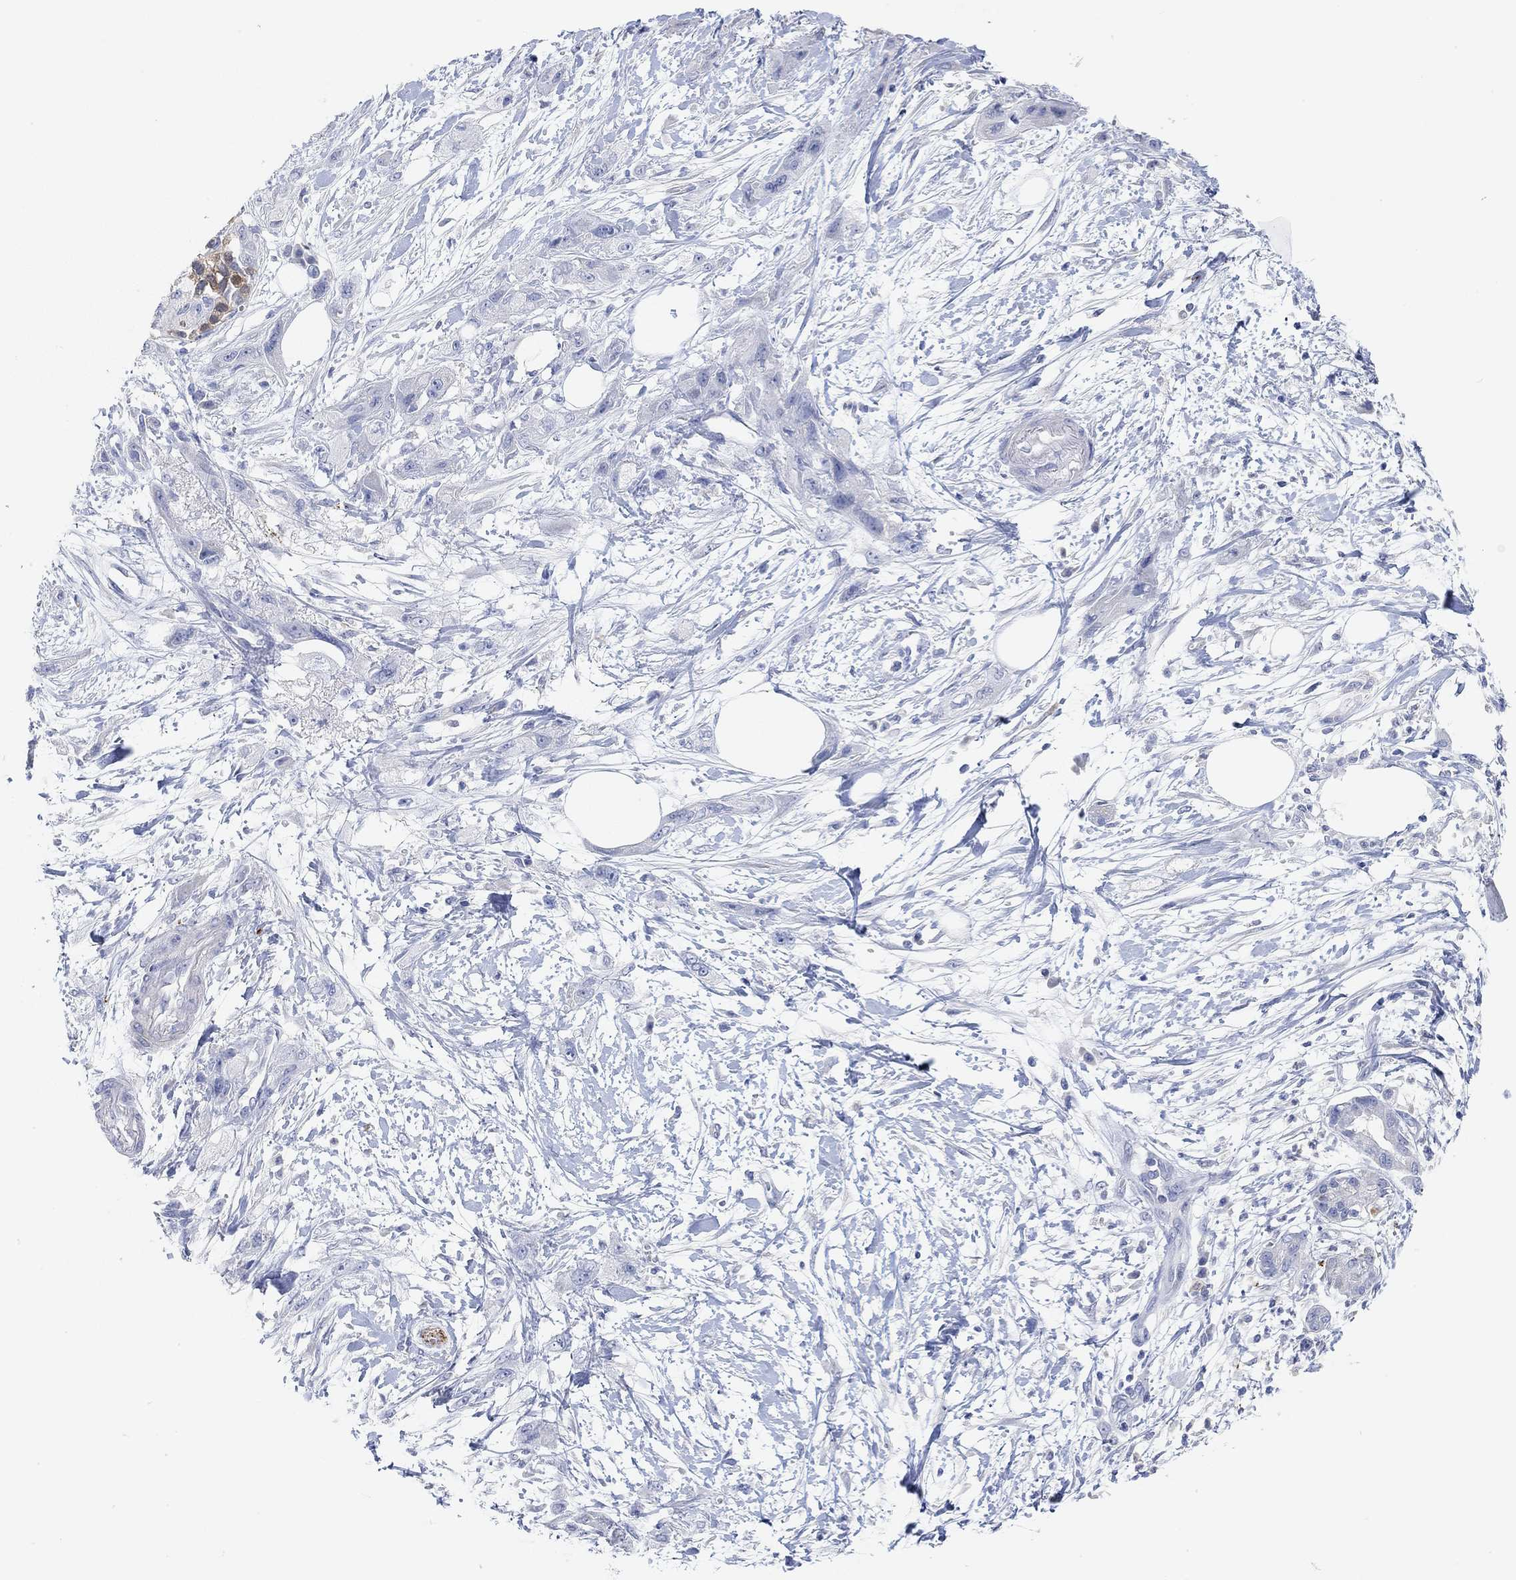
{"staining": {"intensity": "negative", "quantity": "none", "location": "none"}, "tissue": "pancreatic cancer", "cell_type": "Tumor cells", "image_type": "cancer", "snomed": [{"axis": "morphology", "description": "Adenocarcinoma, NOS"}, {"axis": "topography", "description": "Pancreas"}], "caption": "This is an immunohistochemistry (IHC) photomicrograph of adenocarcinoma (pancreatic). There is no positivity in tumor cells.", "gene": "VAT1L", "patient": {"sex": "male", "age": 72}}